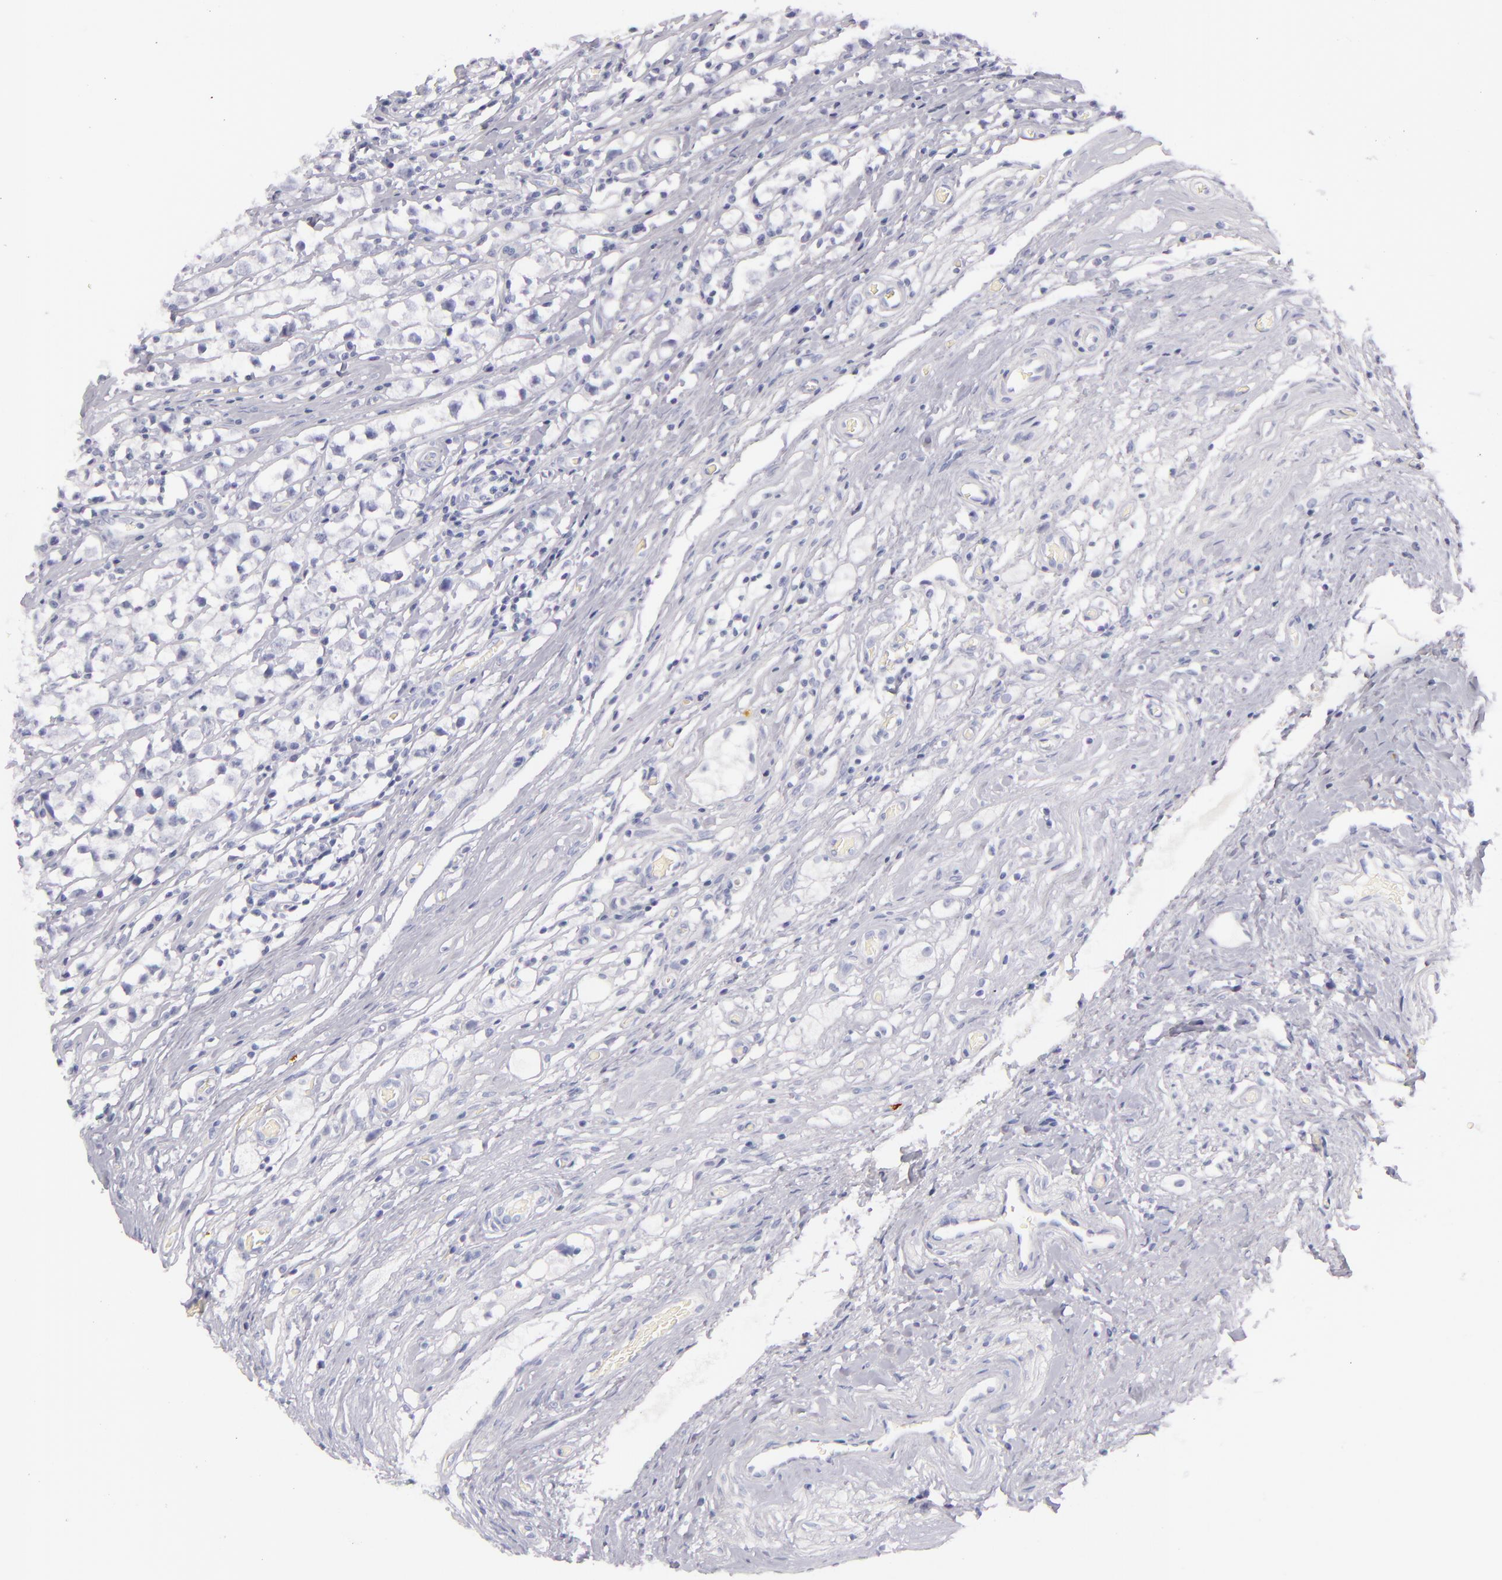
{"staining": {"intensity": "negative", "quantity": "none", "location": "none"}, "tissue": "testis cancer", "cell_type": "Tumor cells", "image_type": "cancer", "snomed": [{"axis": "morphology", "description": "Seminoma, NOS"}, {"axis": "topography", "description": "Testis"}], "caption": "IHC micrograph of neoplastic tissue: human testis seminoma stained with DAB (3,3'-diaminobenzidine) demonstrates no significant protein staining in tumor cells.", "gene": "TPSD1", "patient": {"sex": "male", "age": 35}}